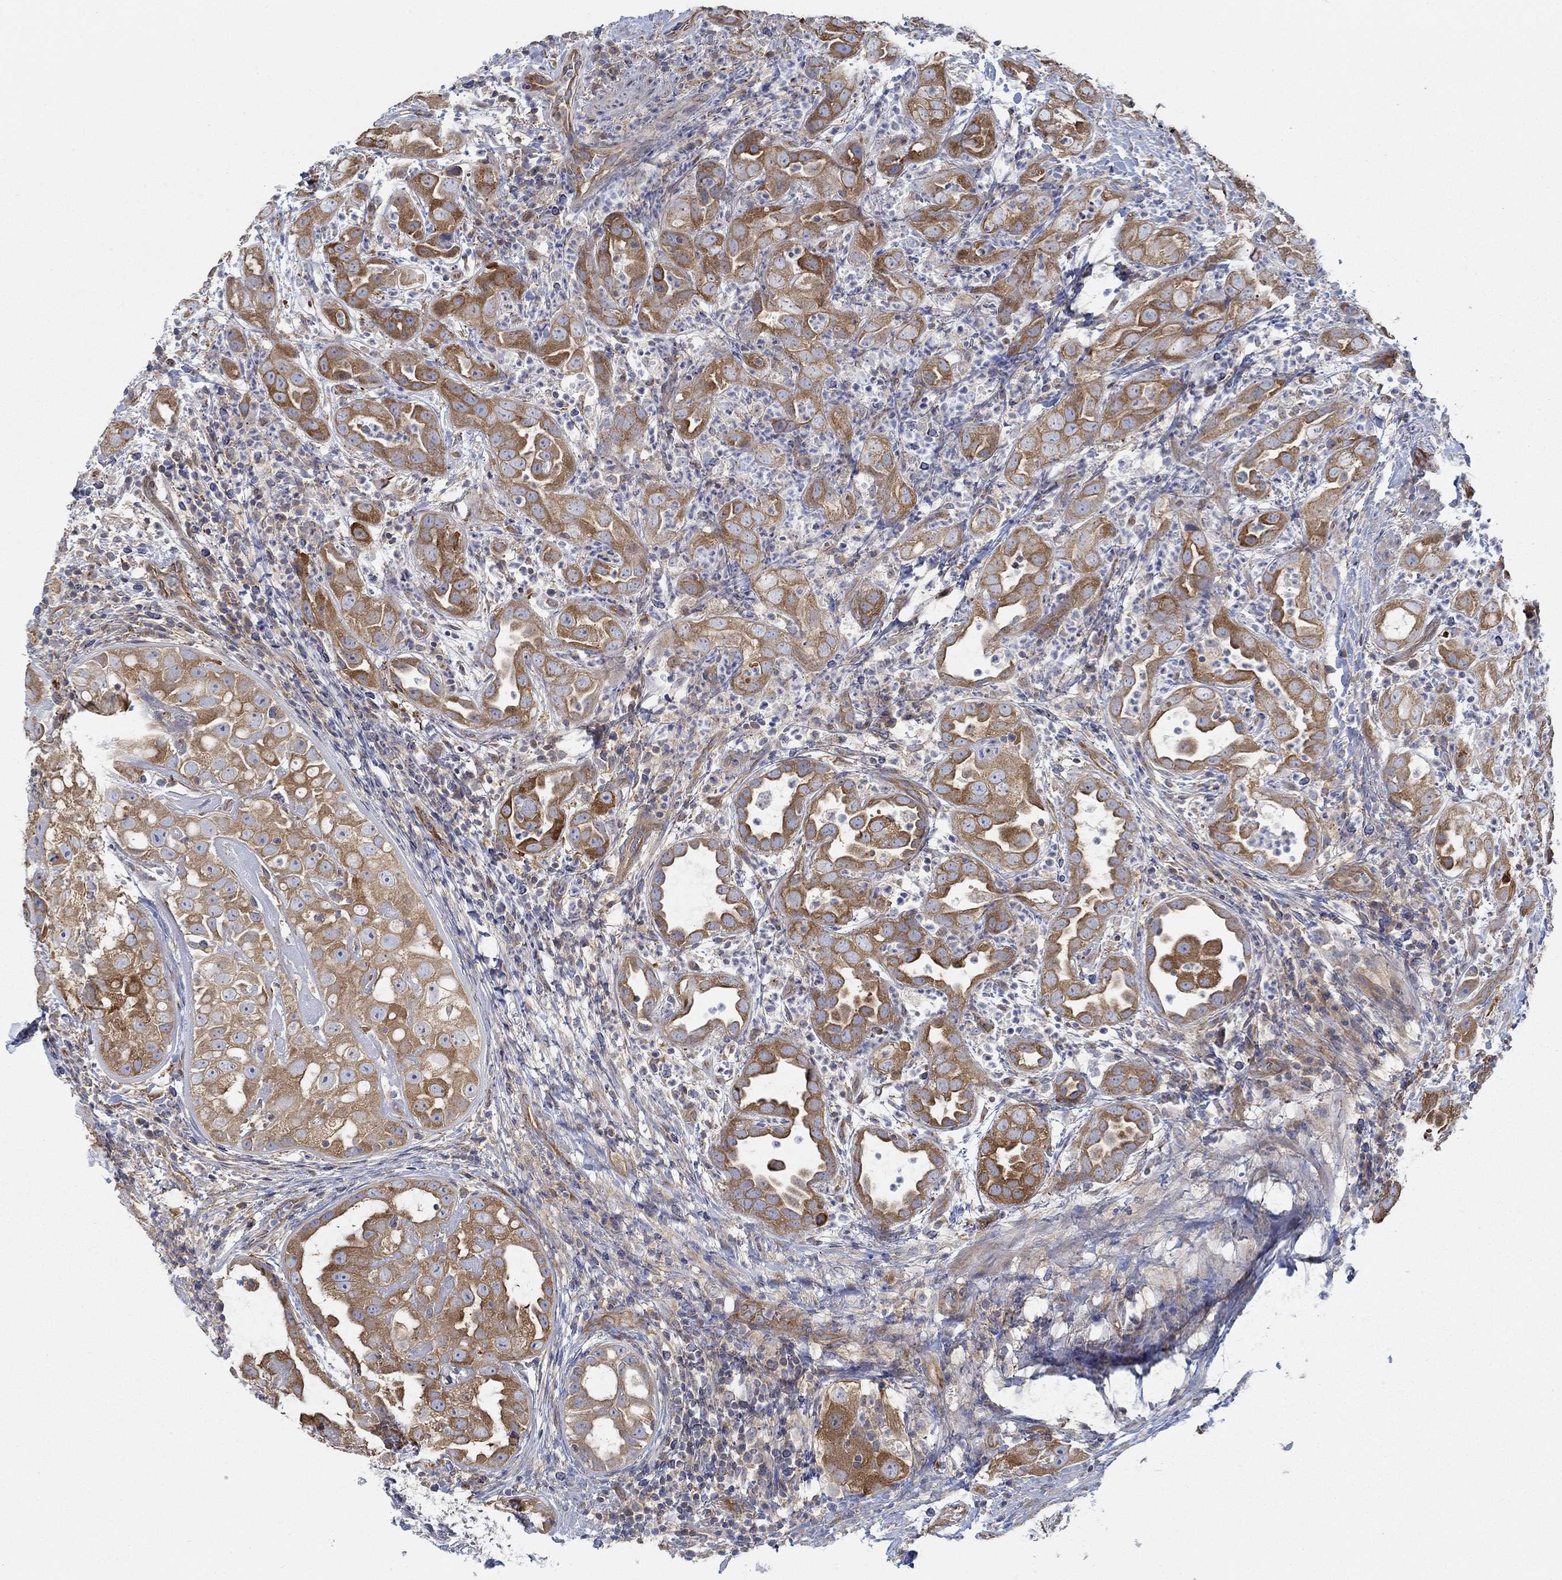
{"staining": {"intensity": "strong", "quantity": ">75%", "location": "cytoplasmic/membranous"}, "tissue": "urothelial cancer", "cell_type": "Tumor cells", "image_type": "cancer", "snomed": [{"axis": "morphology", "description": "Urothelial carcinoma, High grade"}, {"axis": "topography", "description": "Urinary bladder"}], "caption": "There is high levels of strong cytoplasmic/membranous expression in tumor cells of high-grade urothelial carcinoma, as demonstrated by immunohistochemical staining (brown color).", "gene": "SPAG9", "patient": {"sex": "female", "age": 41}}